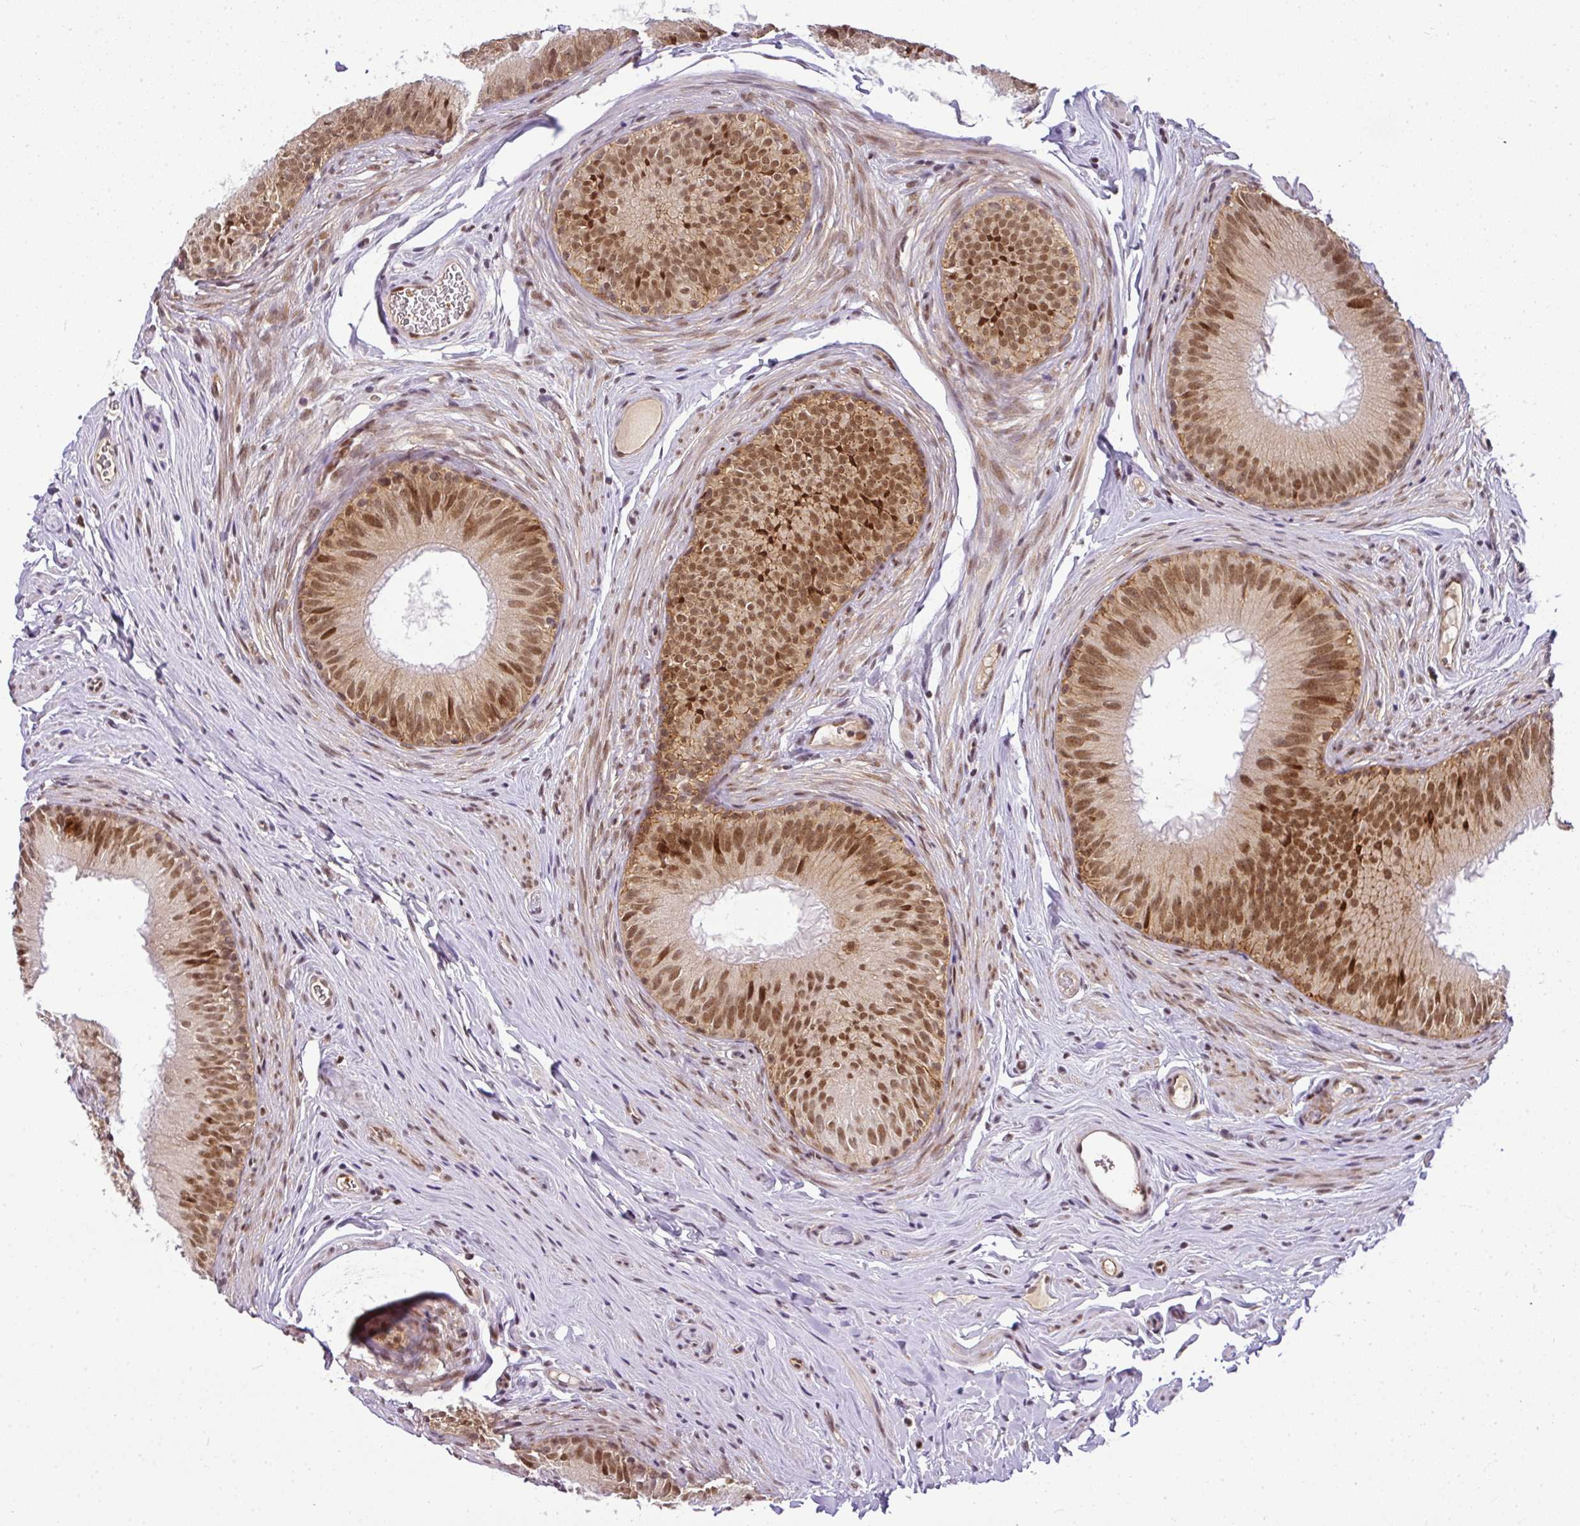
{"staining": {"intensity": "moderate", "quantity": ">75%", "location": "nuclear"}, "tissue": "epididymis", "cell_type": "Glandular cells", "image_type": "normal", "snomed": [{"axis": "morphology", "description": "Normal tissue, NOS"}, {"axis": "topography", "description": "Epididymis, spermatic cord, NOS"}], "caption": "Approximately >75% of glandular cells in unremarkable epididymis exhibit moderate nuclear protein expression as visualized by brown immunohistochemical staining.", "gene": "C1orf226", "patient": {"sex": "male", "age": 25}}